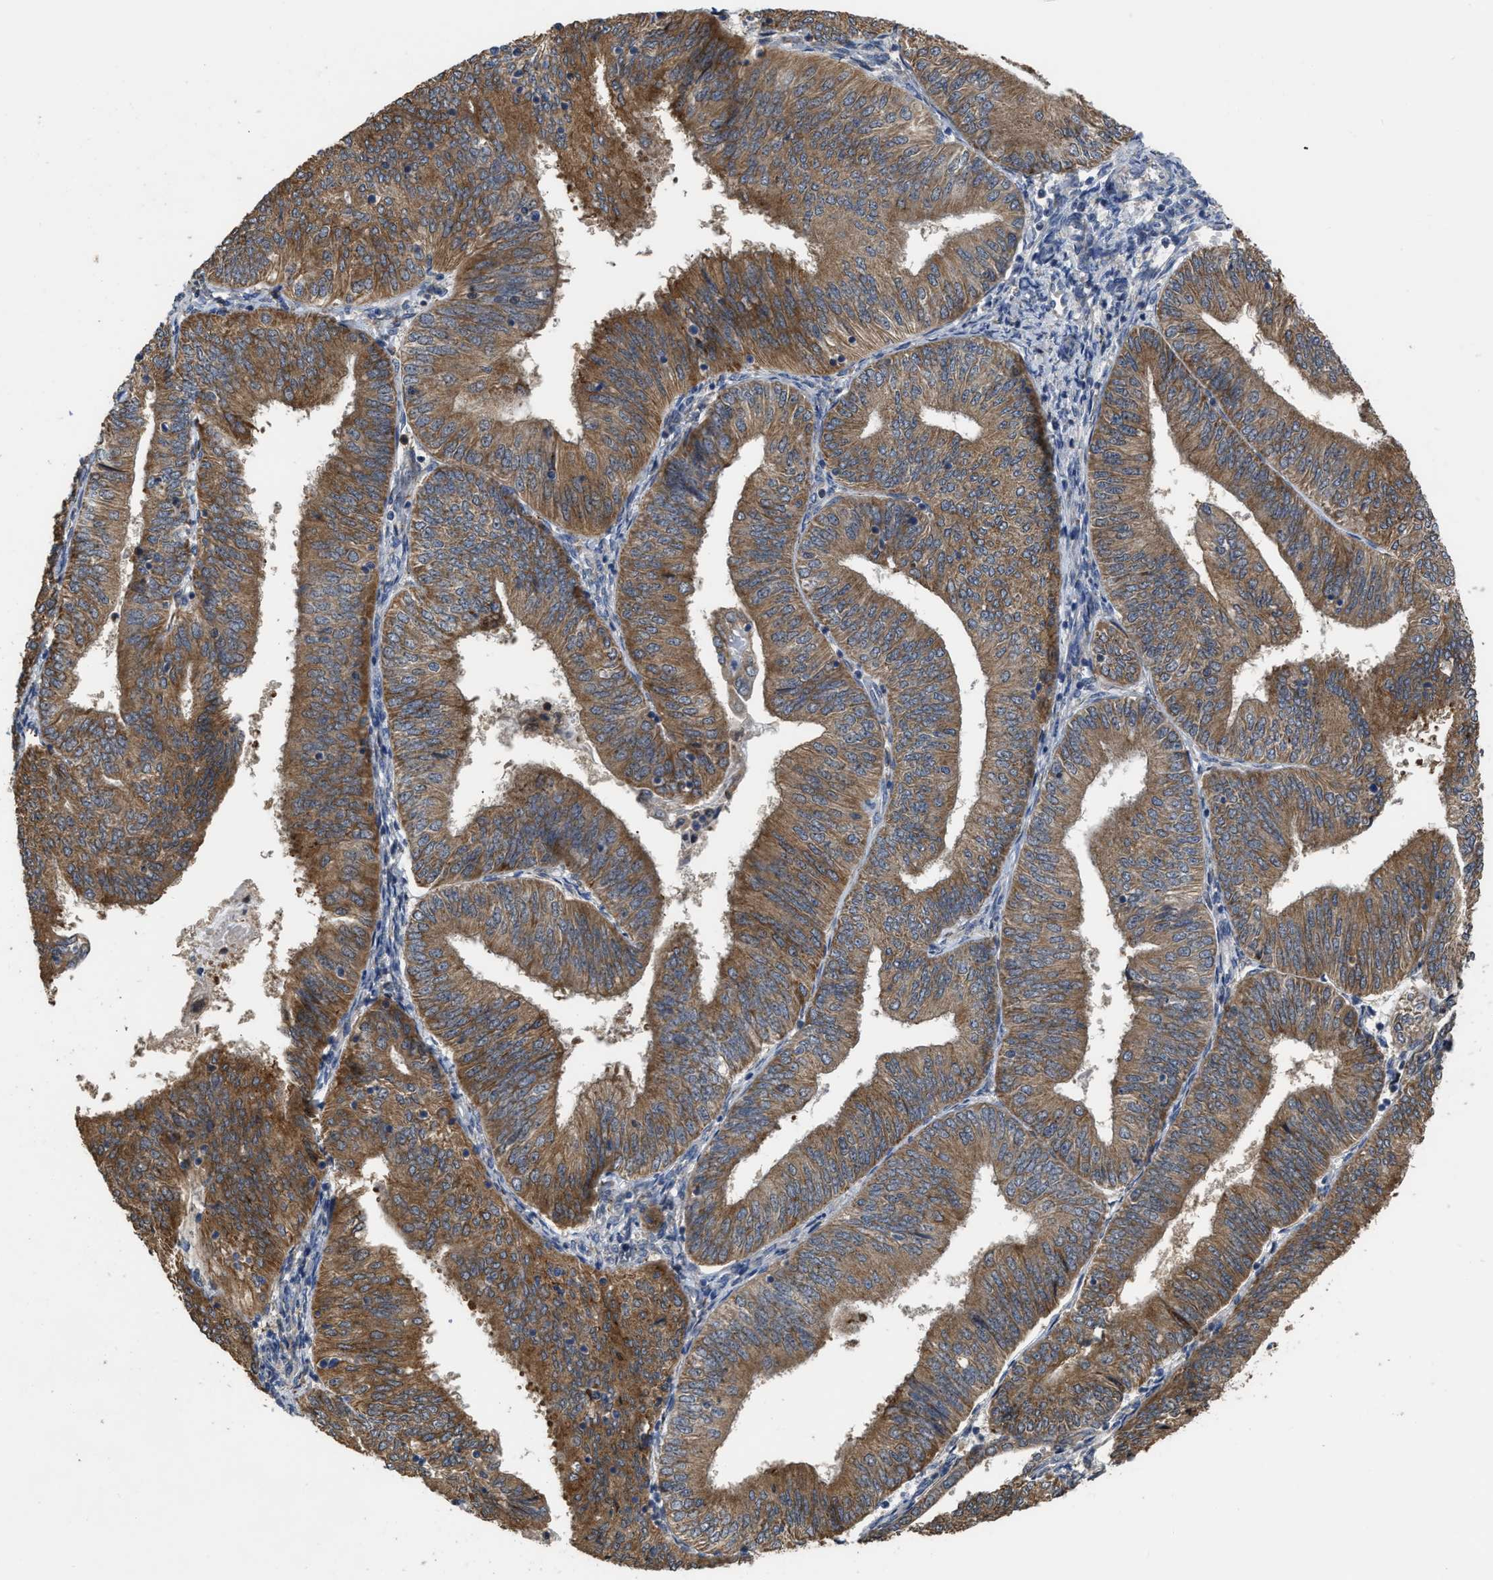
{"staining": {"intensity": "moderate", "quantity": ">75%", "location": "cytoplasmic/membranous"}, "tissue": "endometrial cancer", "cell_type": "Tumor cells", "image_type": "cancer", "snomed": [{"axis": "morphology", "description": "Adenocarcinoma, NOS"}, {"axis": "topography", "description": "Endometrium"}], "caption": "Moderate cytoplasmic/membranous positivity is present in about >75% of tumor cells in endometrial adenocarcinoma.", "gene": "AK2", "patient": {"sex": "female", "age": 58}}